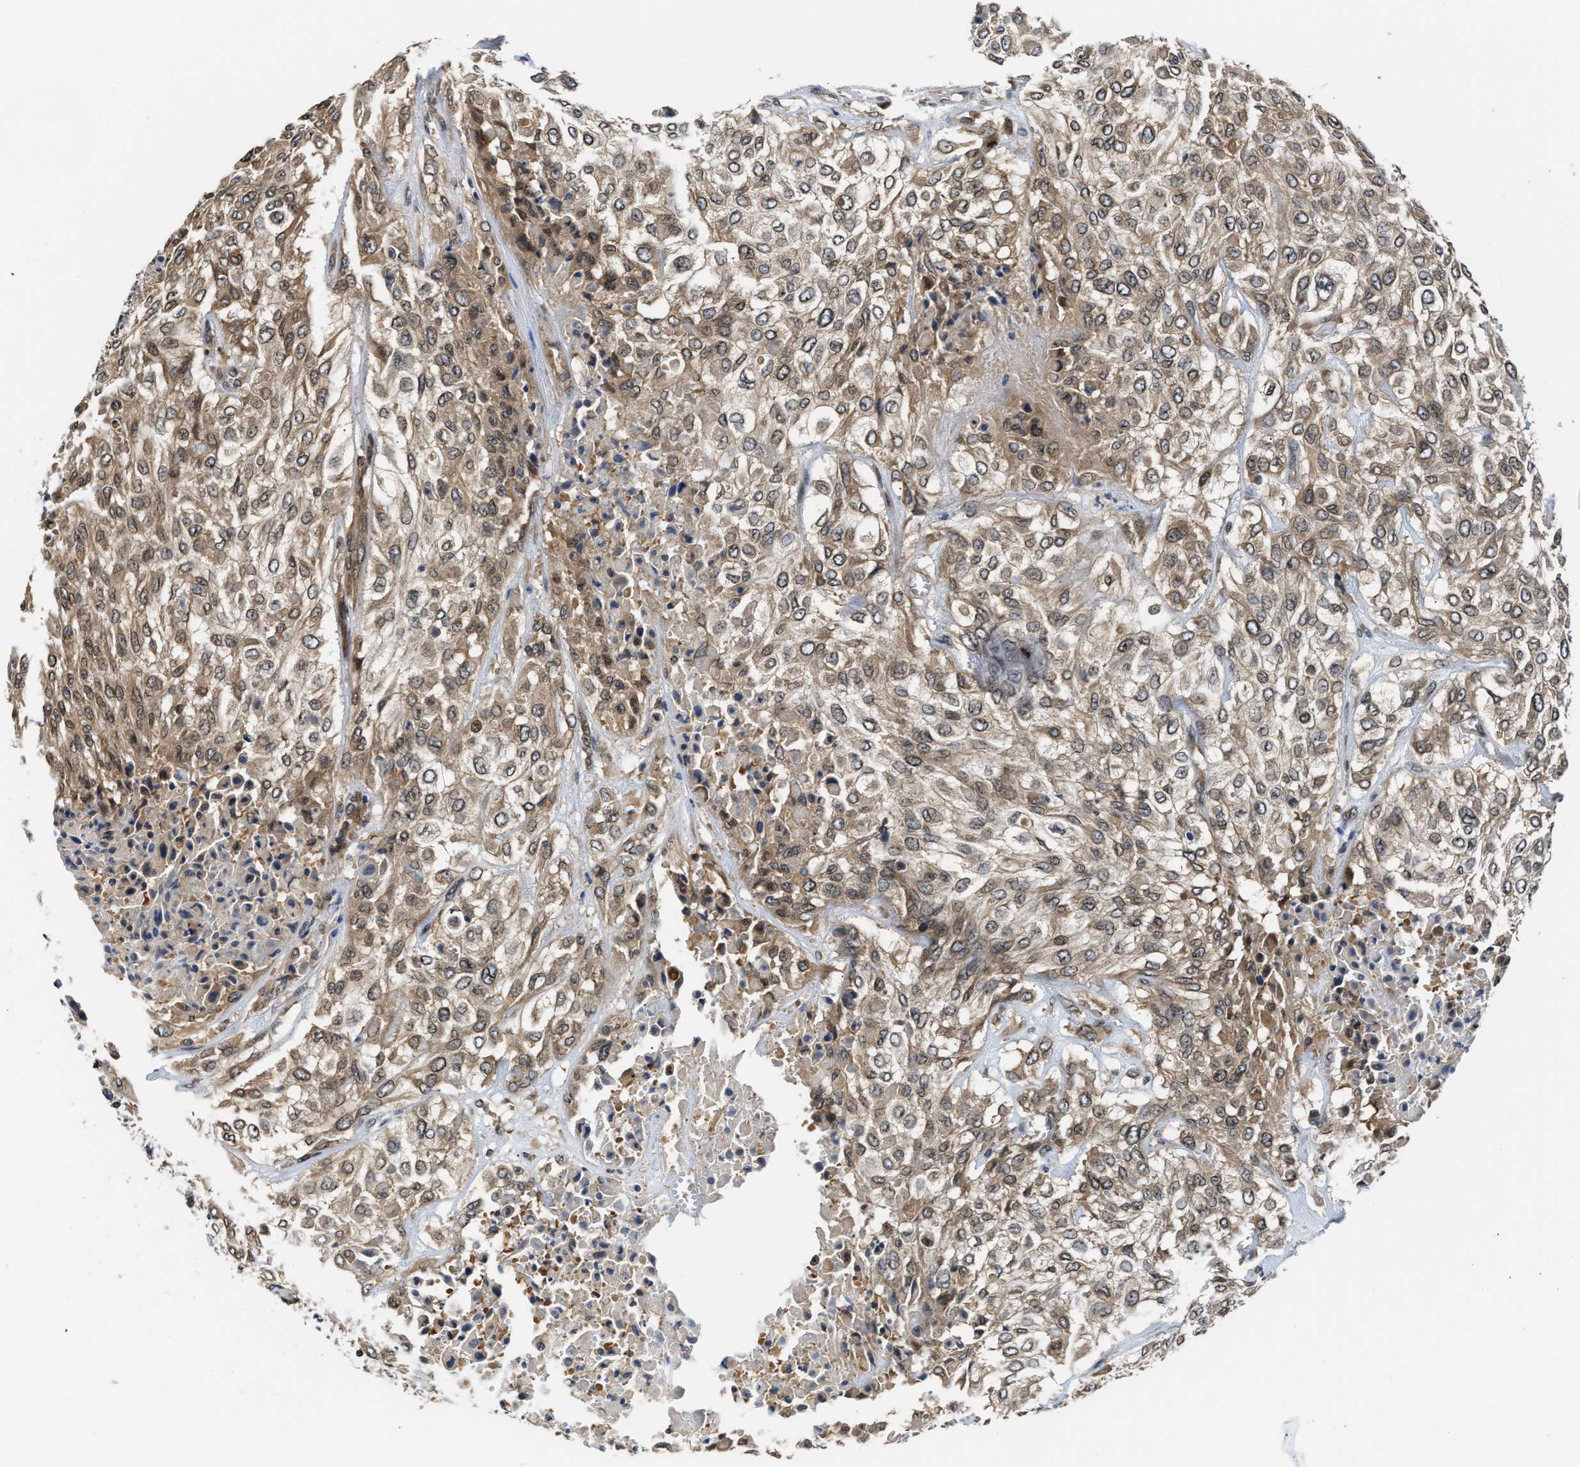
{"staining": {"intensity": "moderate", "quantity": ">75%", "location": "cytoplasmic/membranous"}, "tissue": "urothelial cancer", "cell_type": "Tumor cells", "image_type": "cancer", "snomed": [{"axis": "morphology", "description": "Urothelial carcinoma, High grade"}, {"axis": "topography", "description": "Urinary bladder"}], "caption": "The photomicrograph displays a brown stain indicating the presence of a protein in the cytoplasmic/membranous of tumor cells in urothelial cancer.", "gene": "RAB29", "patient": {"sex": "male", "age": 57}}